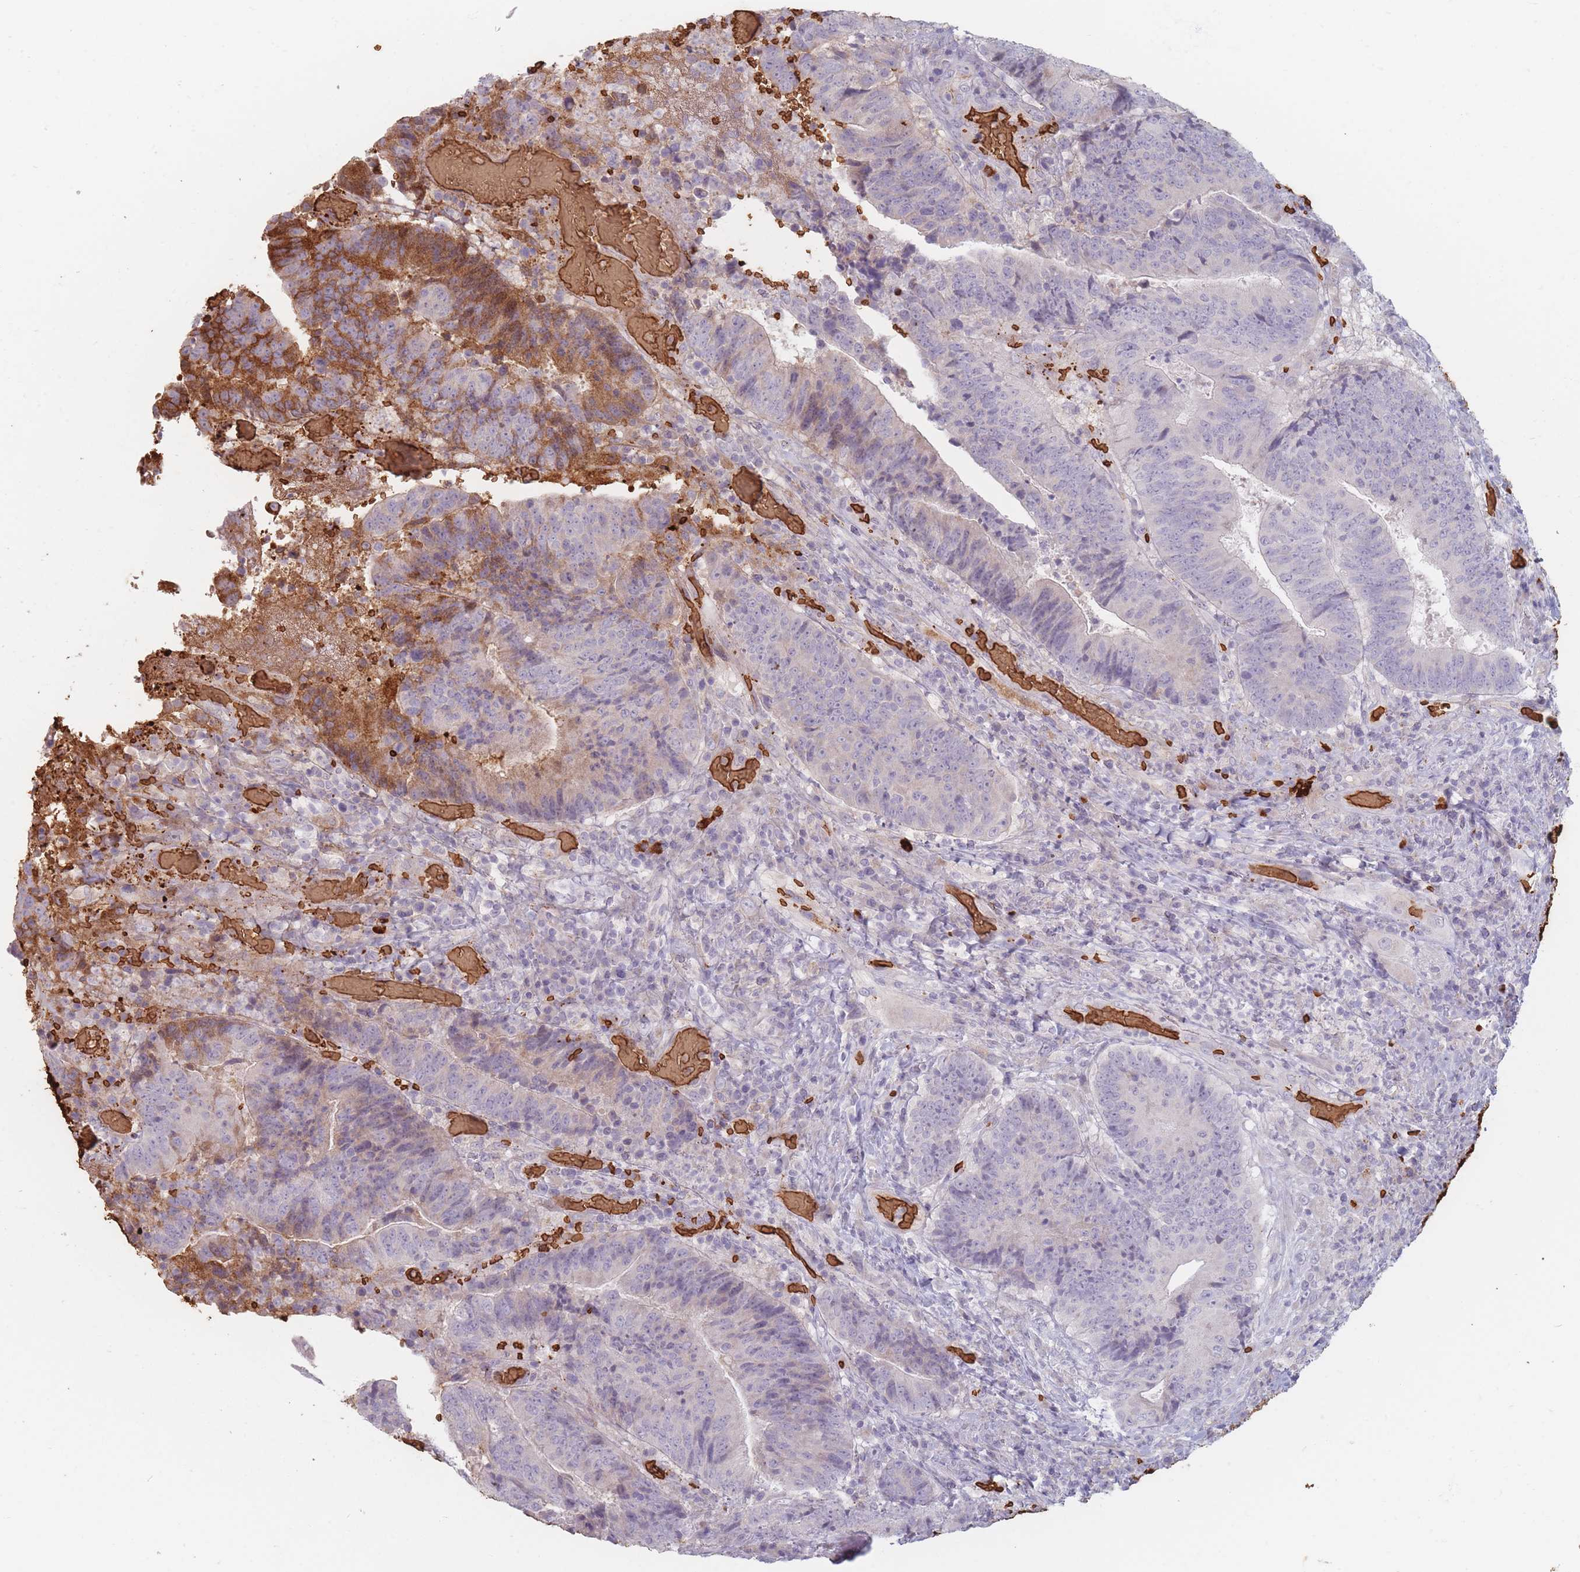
{"staining": {"intensity": "moderate", "quantity": "<25%", "location": "cytoplasmic/membranous"}, "tissue": "colorectal cancer", "cell_type": "Tumor cells", "image_type": "cancer", "snomed": [{"axis": "morphology", "description": "Adenocarcinoma, NOS"}, {"axis": "topography", "description": "Rectum"}], "caption": "This is an image of IHC staining of colorectal cancer (adenocarcinoma), which shows moderate staining in the cytoplasmic/membranous of tumor cells.", "gene": "SLC2A6", "patient": {"sex": "male", "age": 72}}